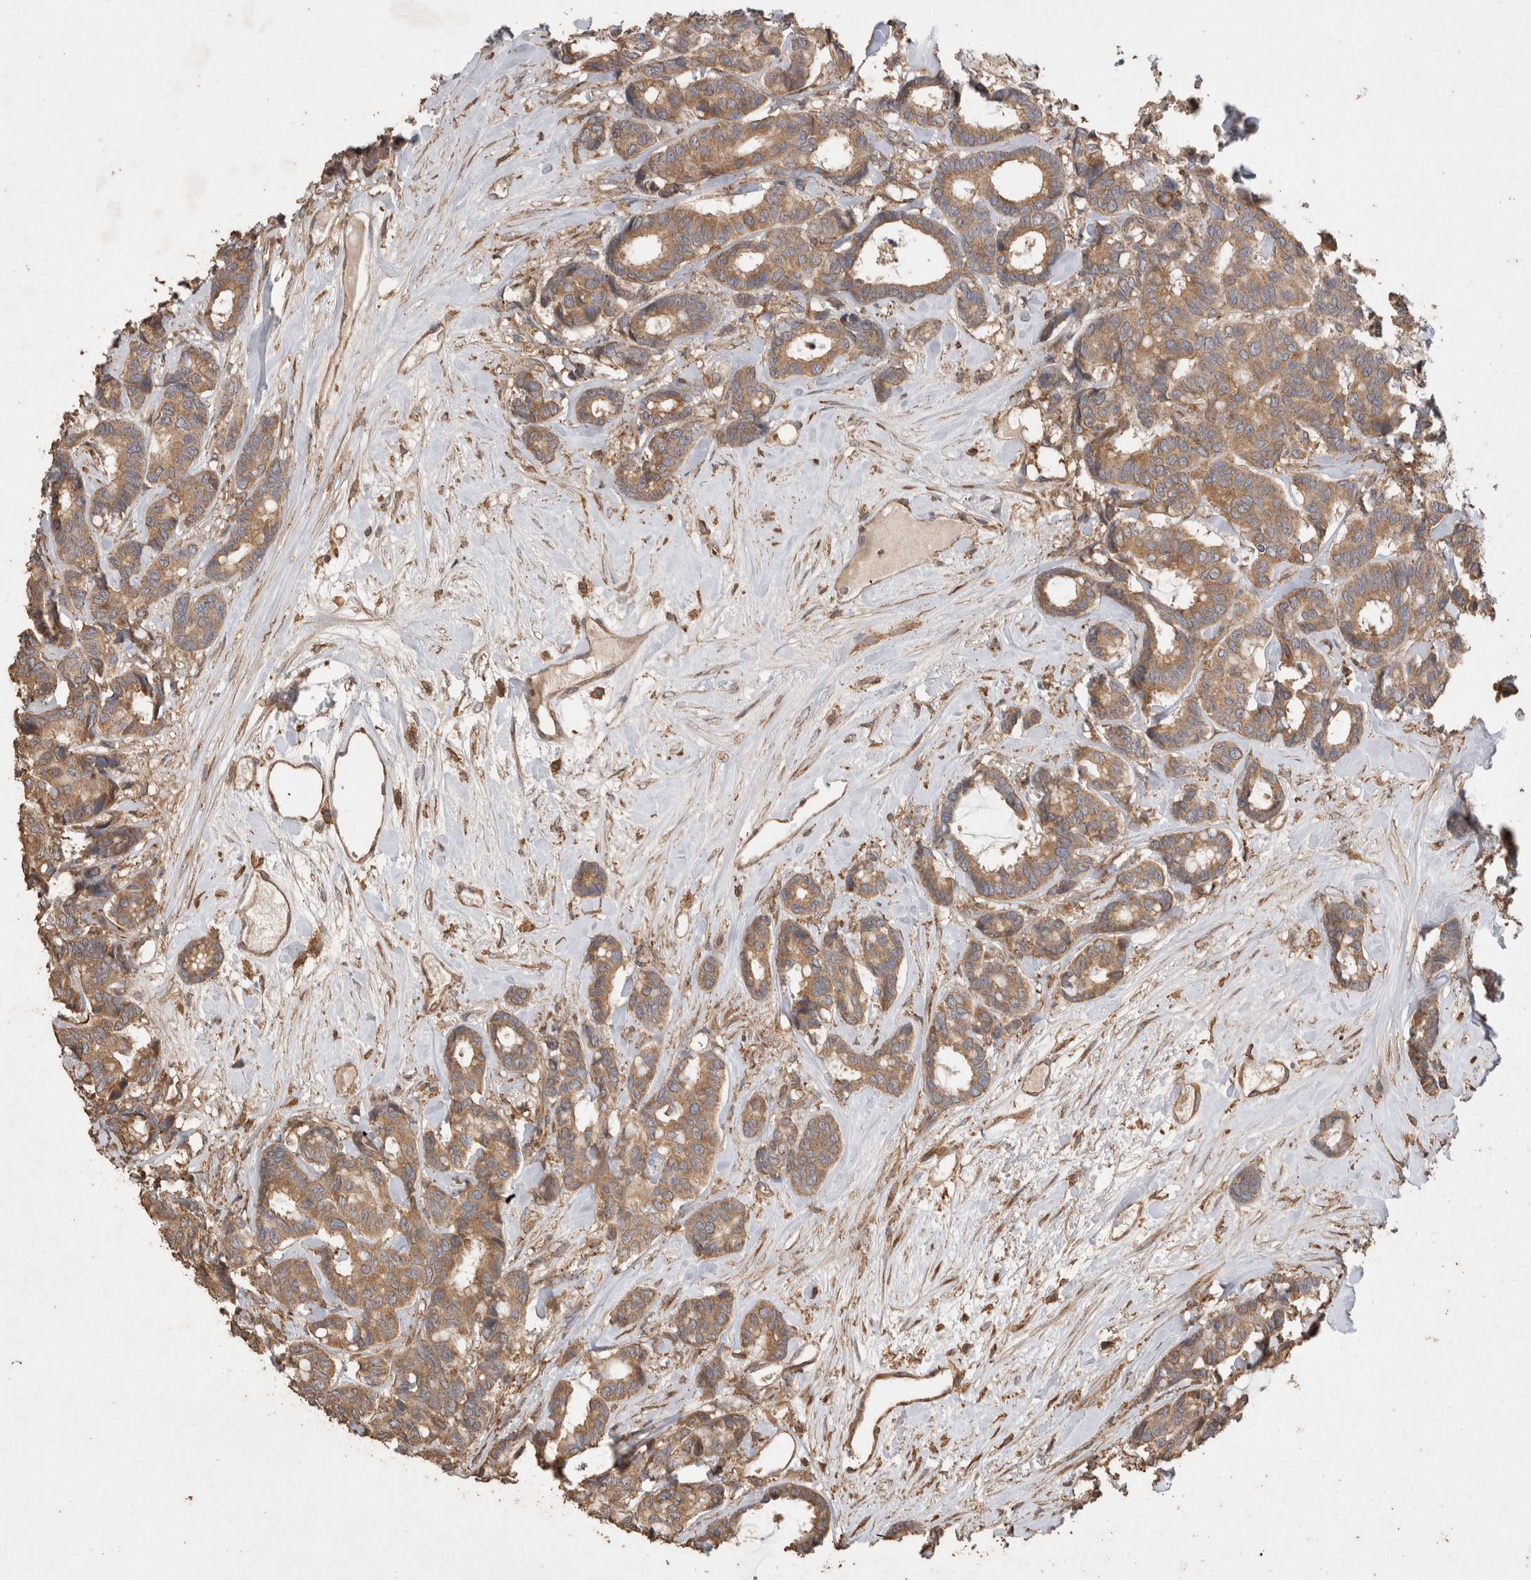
{"staining": {"intensity": "moderate", "quantity": ">75%", "location": "cytoplasmic/membranous"}, "tissue": "breast cancer", "cell_type": "Tumor cells", "image_type": "cancer", "snomed": [{"axis": "morphology", "description": "Duct carcinoma"}, {"axis": "topography", "description": "Breast"}], "caption": "An IHC photomicrograph of neoplastic tissue is shown. Protein staining in brown shows moderate cytoplasmic/membranous positivity in breast cancer (invasive ductal carcinoma) within tumor cells.", "gene": "SNX31", "patient": {"sex": "female", "age": 87}}